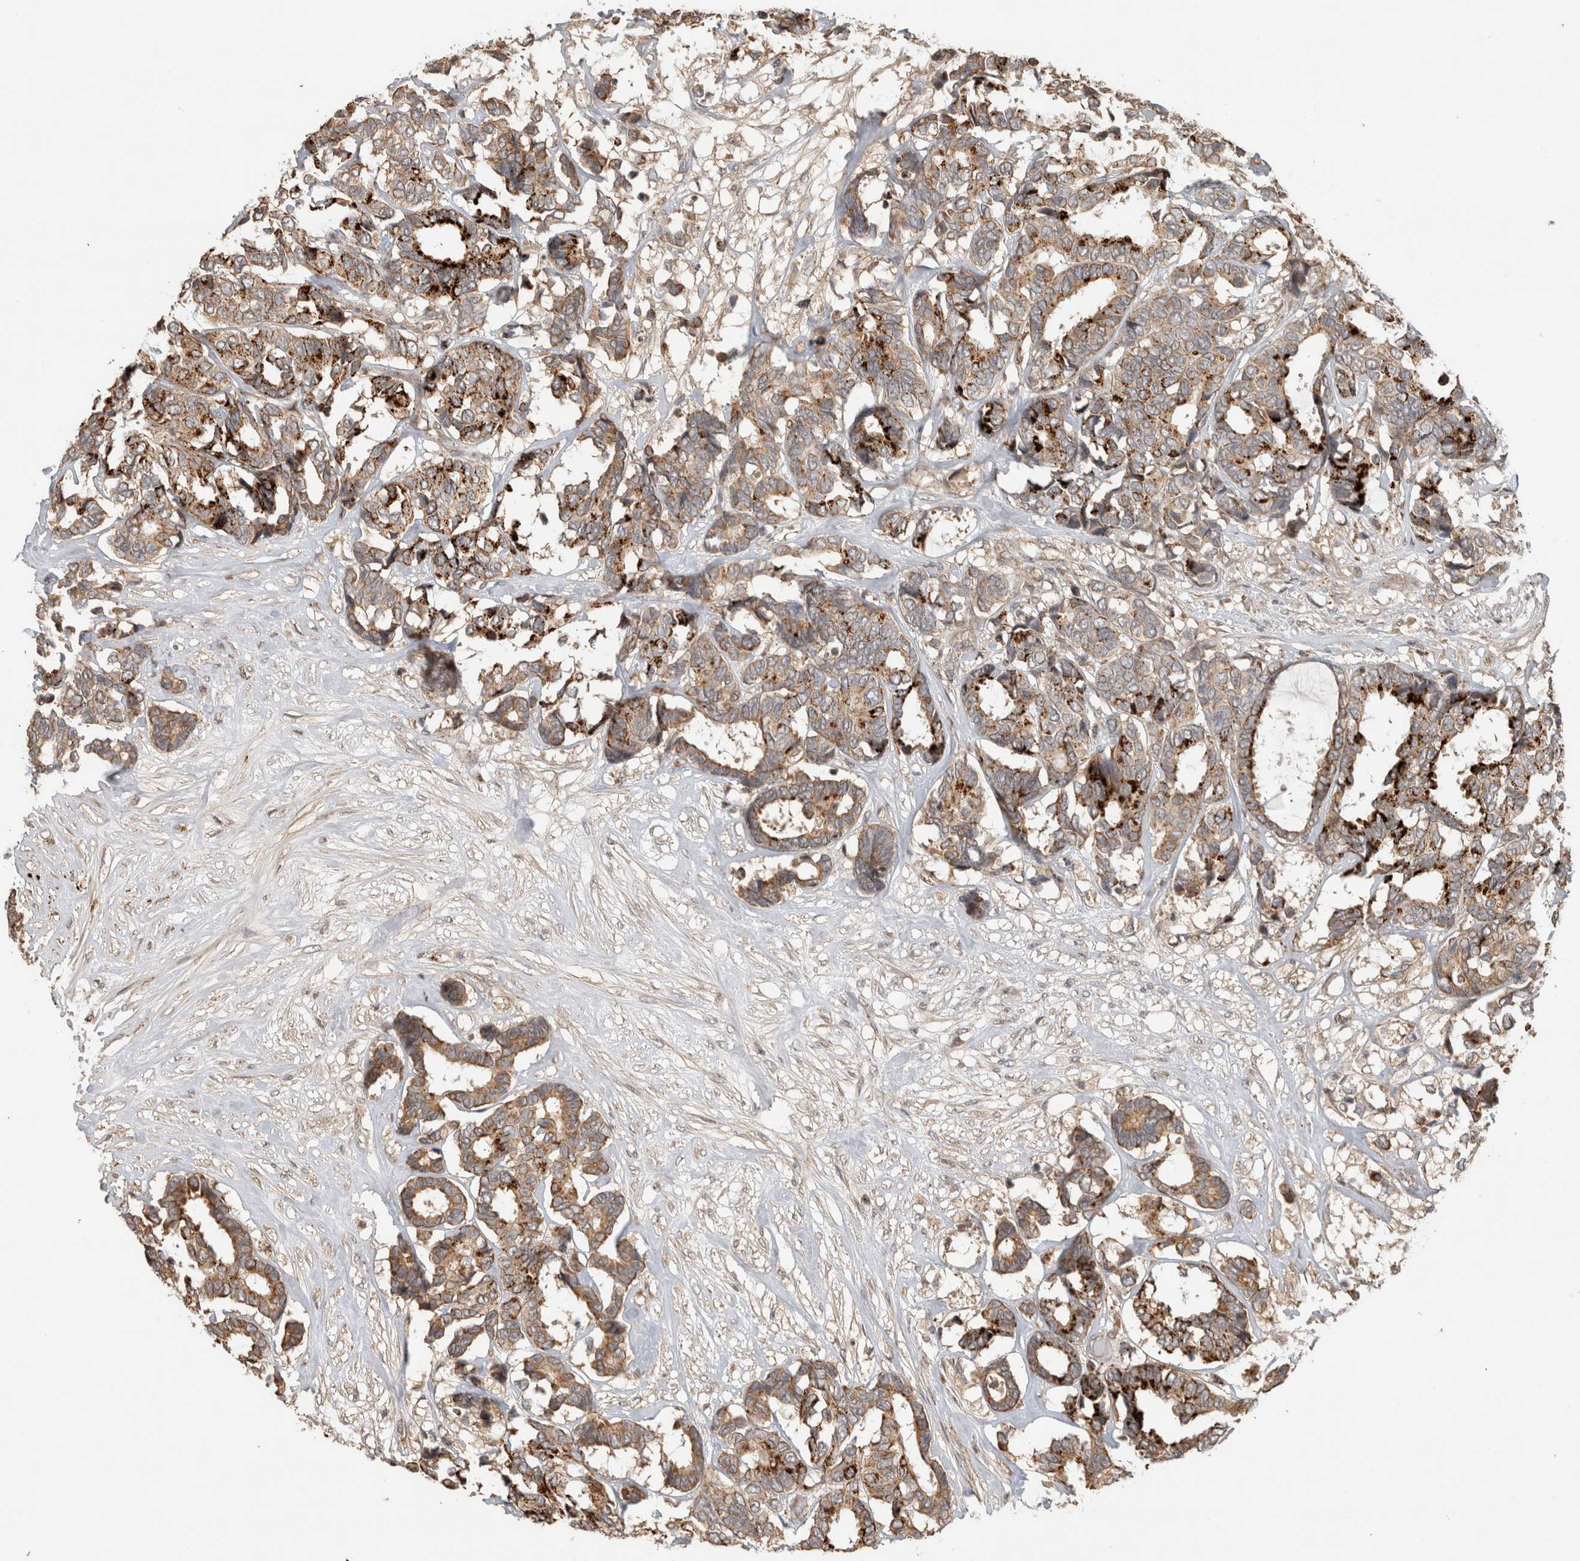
{"staining": {"intensity": "moderate", "quantity": ">75%", "location": "cytoplasmic/membranous"}, "tissue": "breast cancer", "cell_type": "Tumor cells", "image_type": "cancer", "snomed": [{"axis": "morphology", "description": "Duct carcinoma"}, {"axis": "topography", "description": "Breast"}], "caption": "Brown immunohistochemical staining in infiltrating ductal carcinoma (breast) reveals moderate cytoplasmic/membranous positivity in approximately >75% of tumor cells.", "gene": "PITPNC1", "patient": {"sex": "female", "age": 87}}